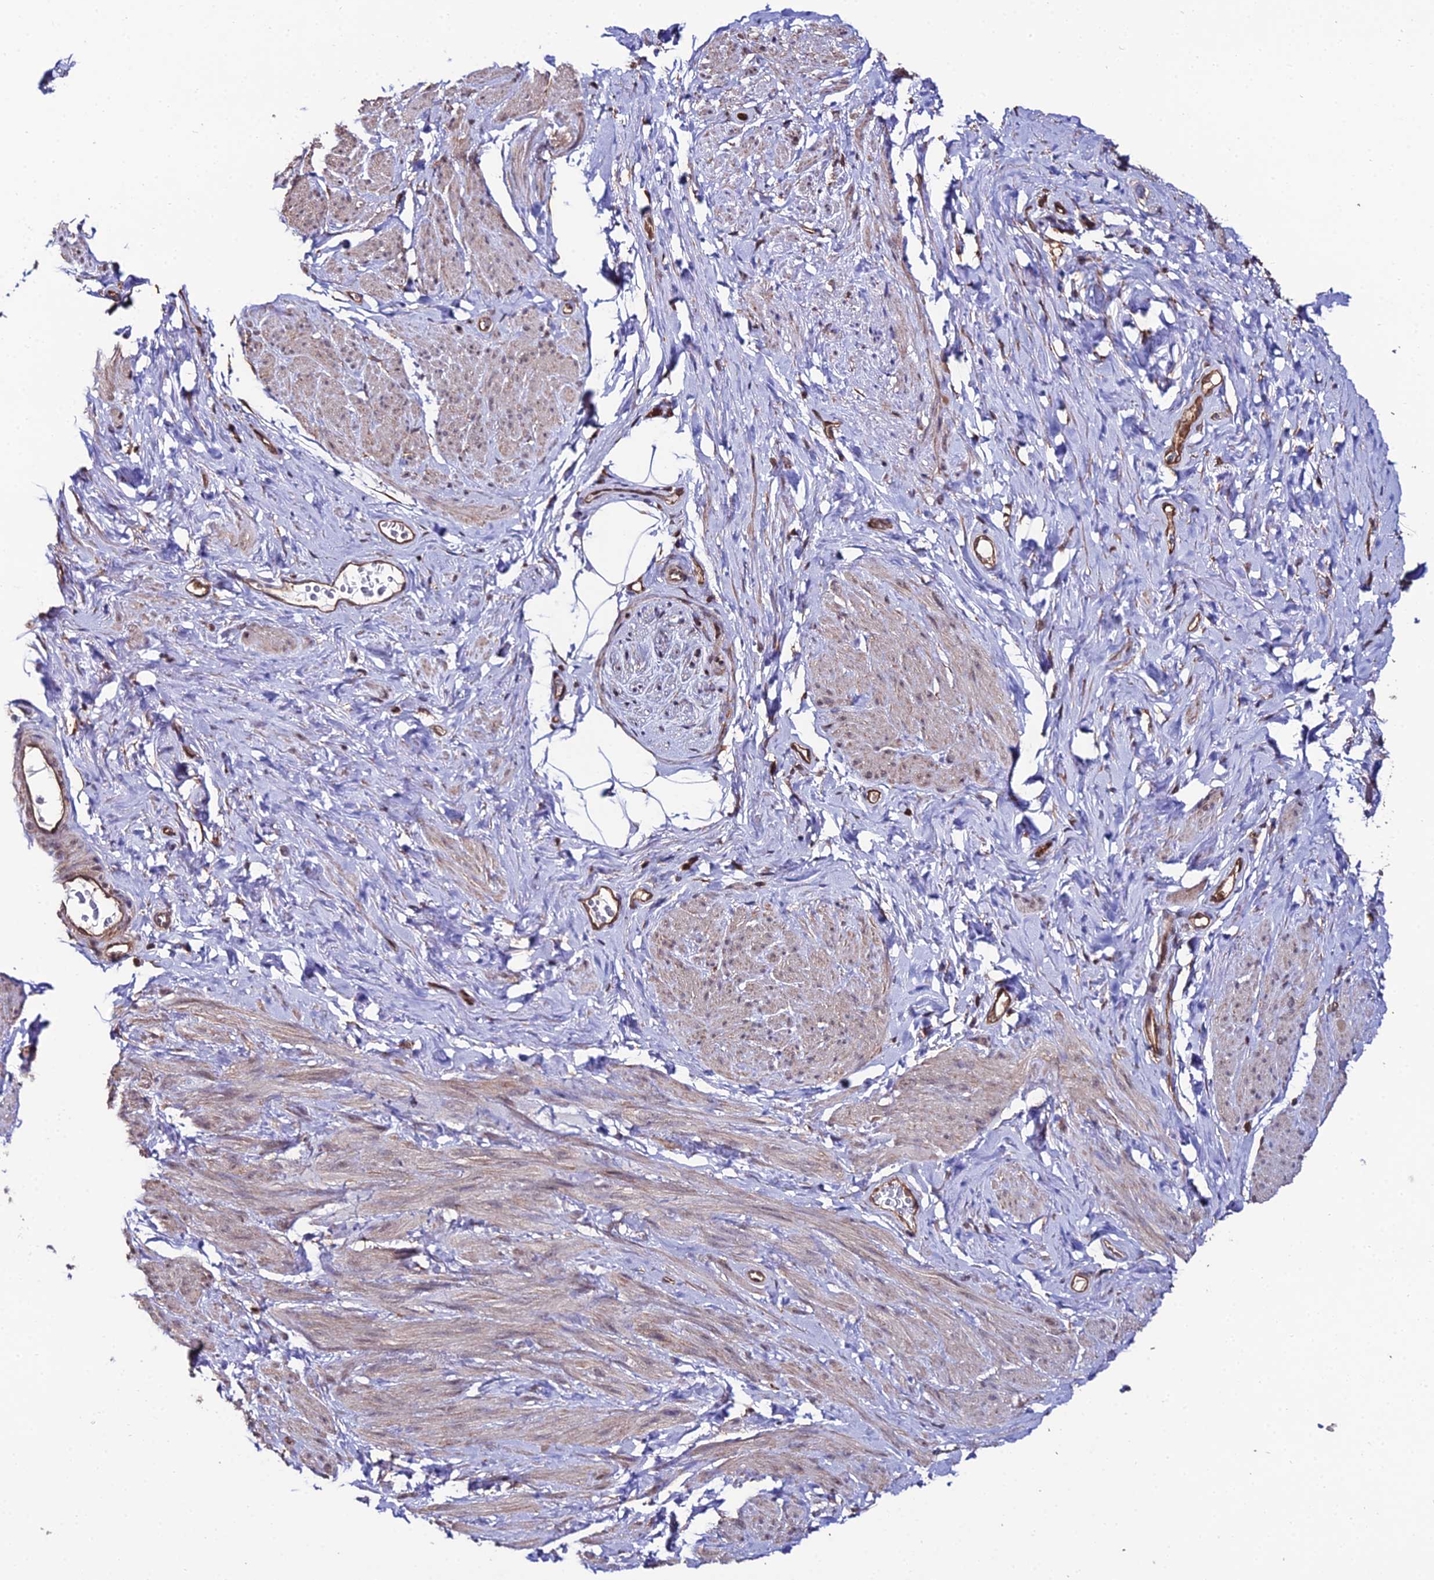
{"staining": {"intensity": "weak", "quantity": "<25%", "location": "cytoplasmic/membranous,nuclear"}, "tissue": "smooth muscle", "cell_type": "Smooth muscle cells", "image_type": "normal", "snomed": [{"axis": "morphology", "description": "Normal tissue, NOS"}, {"axis": "topography", "description": "Smooth muscle"}, {"axis": "topography", "description": "Peripheral nerve tissue"}], "caption": "DAB (3,3'-diaminobenzidine) immunohistochemical staining of benign smooth muscle exhibits no significant positivity in smooth muscle cells.", "gene": "PPP4C", "patient": {"sex": "male", "age": 69}}